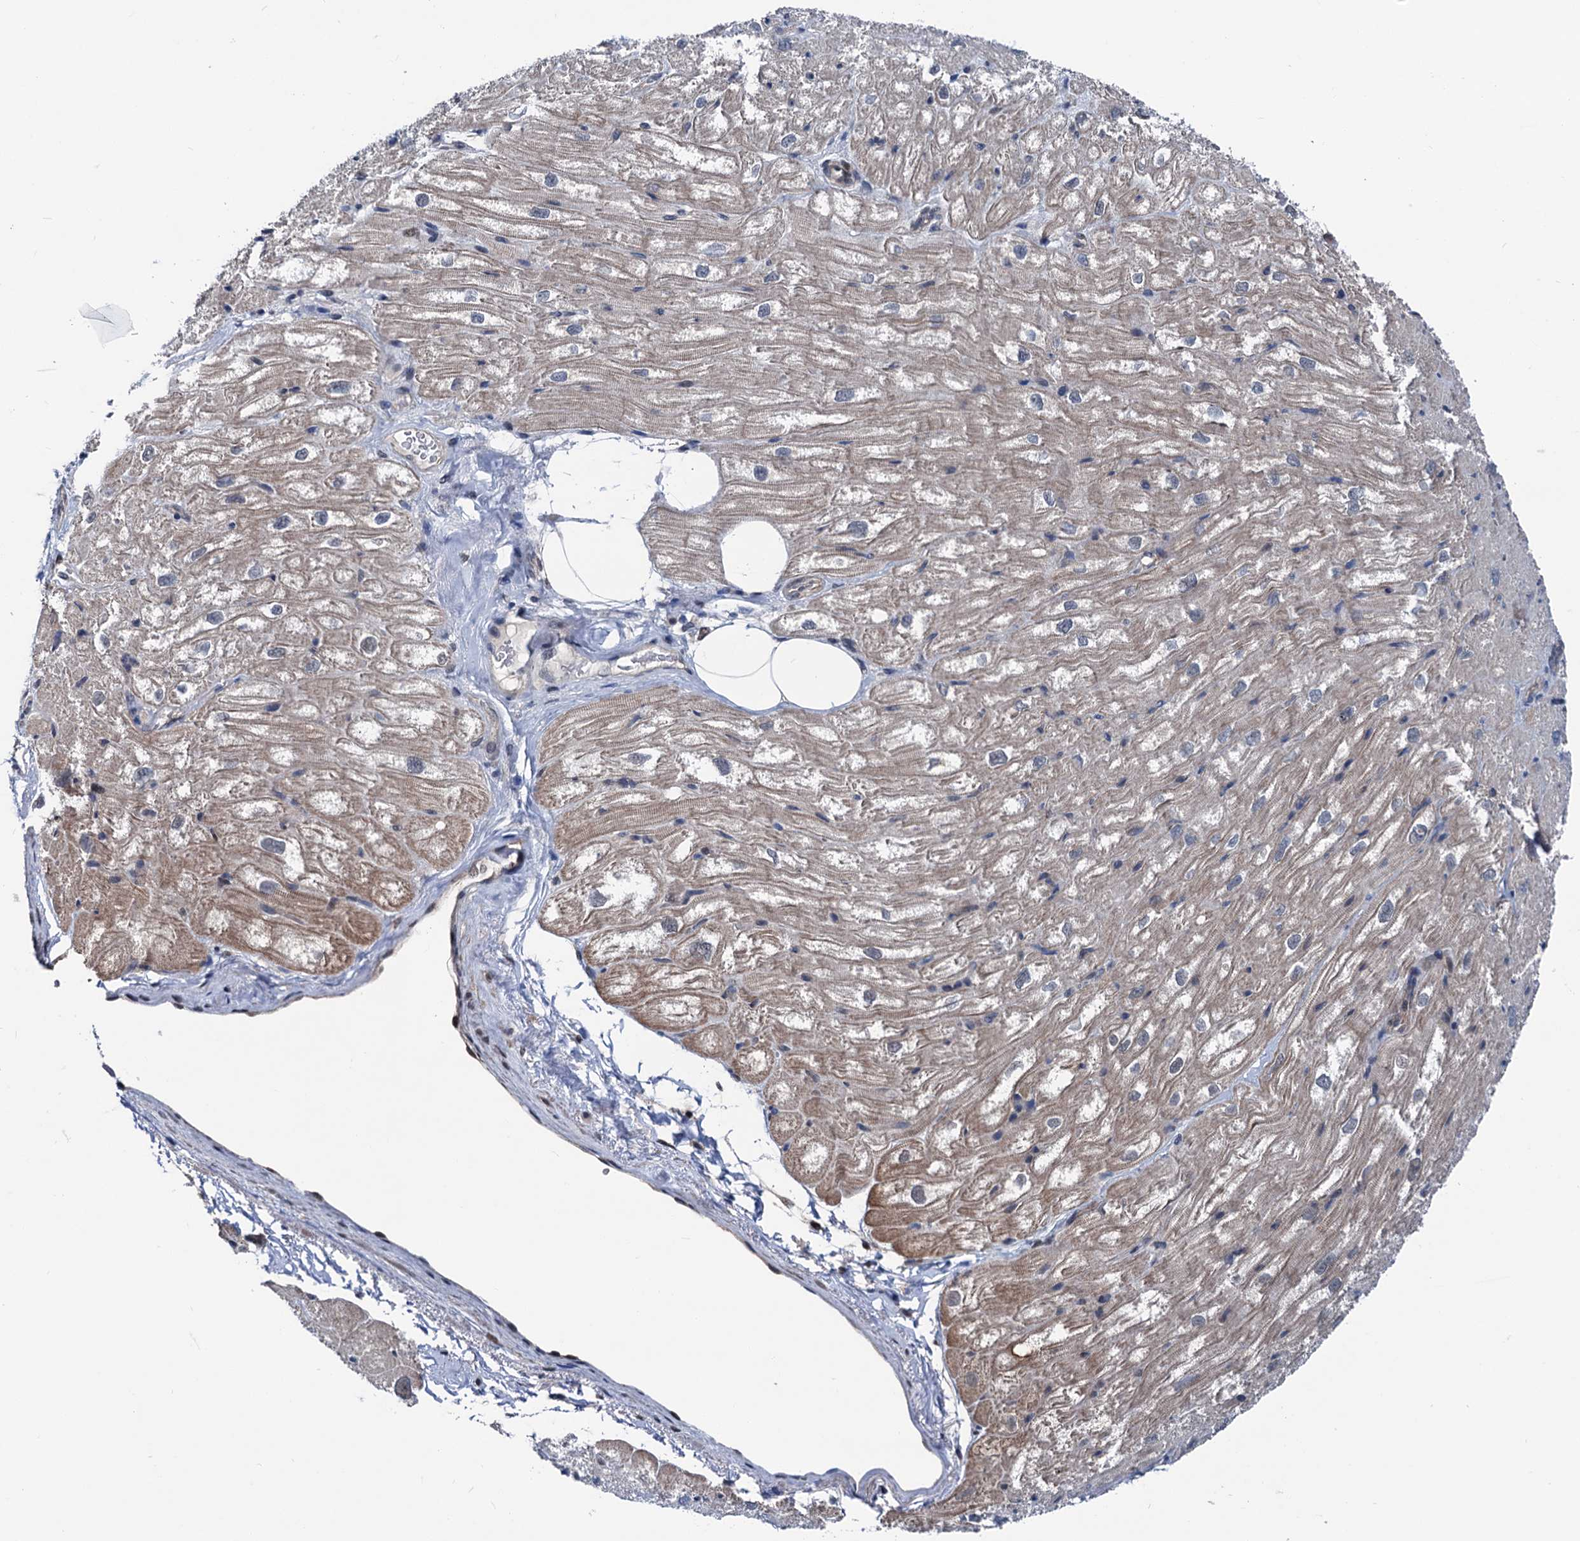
{"staining": {"intensity": "negative", "quantity": "none", "location": "none"}, "tissue": "heart muscle", "cell_type": "Cardiomyocytes", "image_type": "normal", "snomed": [{"axis": "morphology", "description": "Normal tissue, NOS"}, {"axis": "topography", "description": "Heart"}], "caption": "Cardiomyocytes are negative for protein expression in benign human heart muscle. (Immunohistochemistry, brightfield microscopy, high magnification).", "gene": "GLO1", "patient": {"sex": "male", "age": 50}}